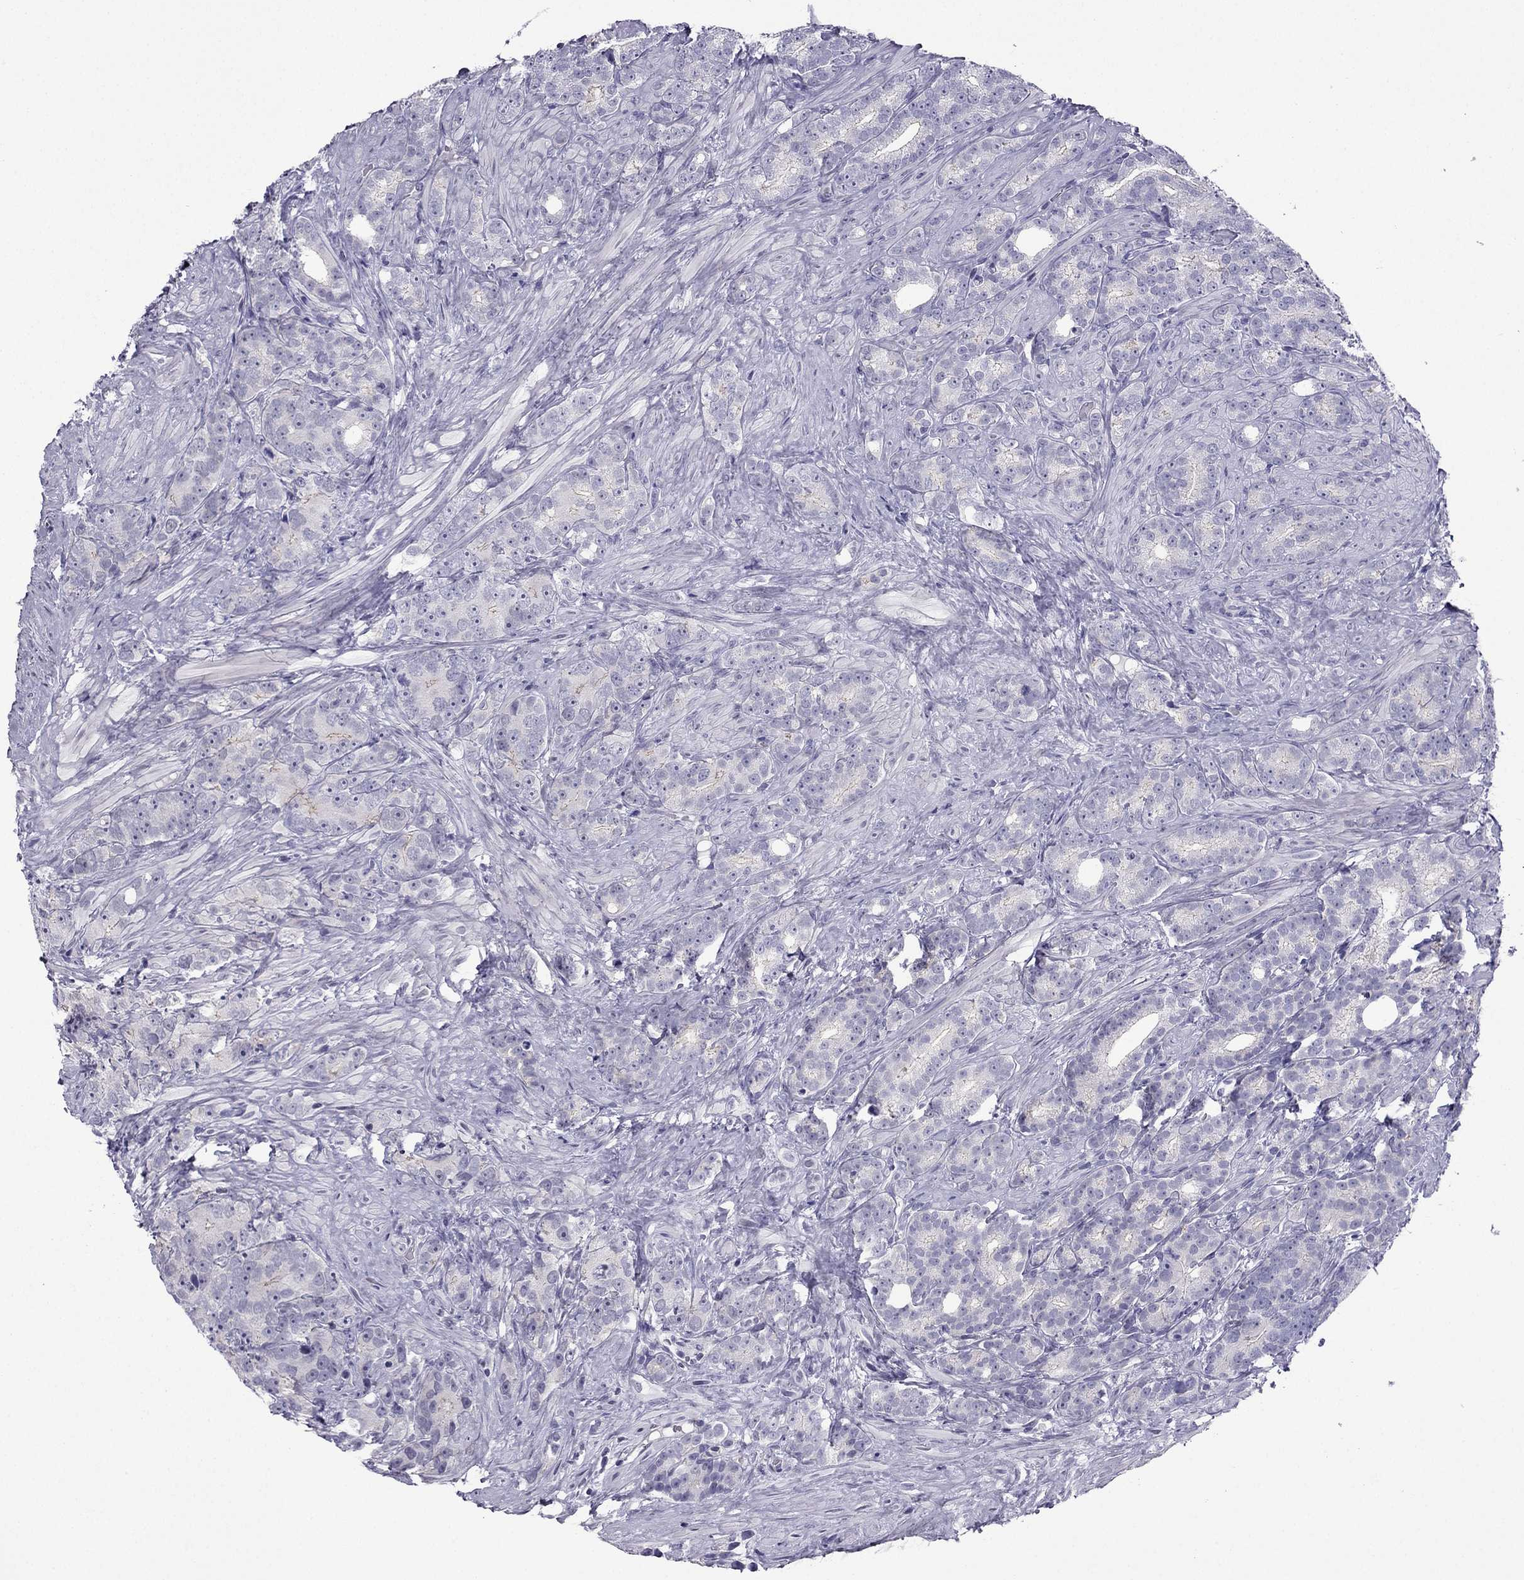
{"staining": {"intensity": "negative", "quantity": "none", "location": "none"}, "tissue": "prostate cancer", "cell_type": "Tumor cells", "image_type": "cancer", "snomed": [{"axis": "morphology", "description": "Adenocarcinoma, High grade"}, {"axis": "topography", "description": "Prostate"}], "caption": "This is a image of IHC staining of prostate cancer (adenocarcinoma (high-grade)), which shows no expression in tumor cells.", "gene": "POM121L12", "patient": {"sex": "male", "age": 90}}